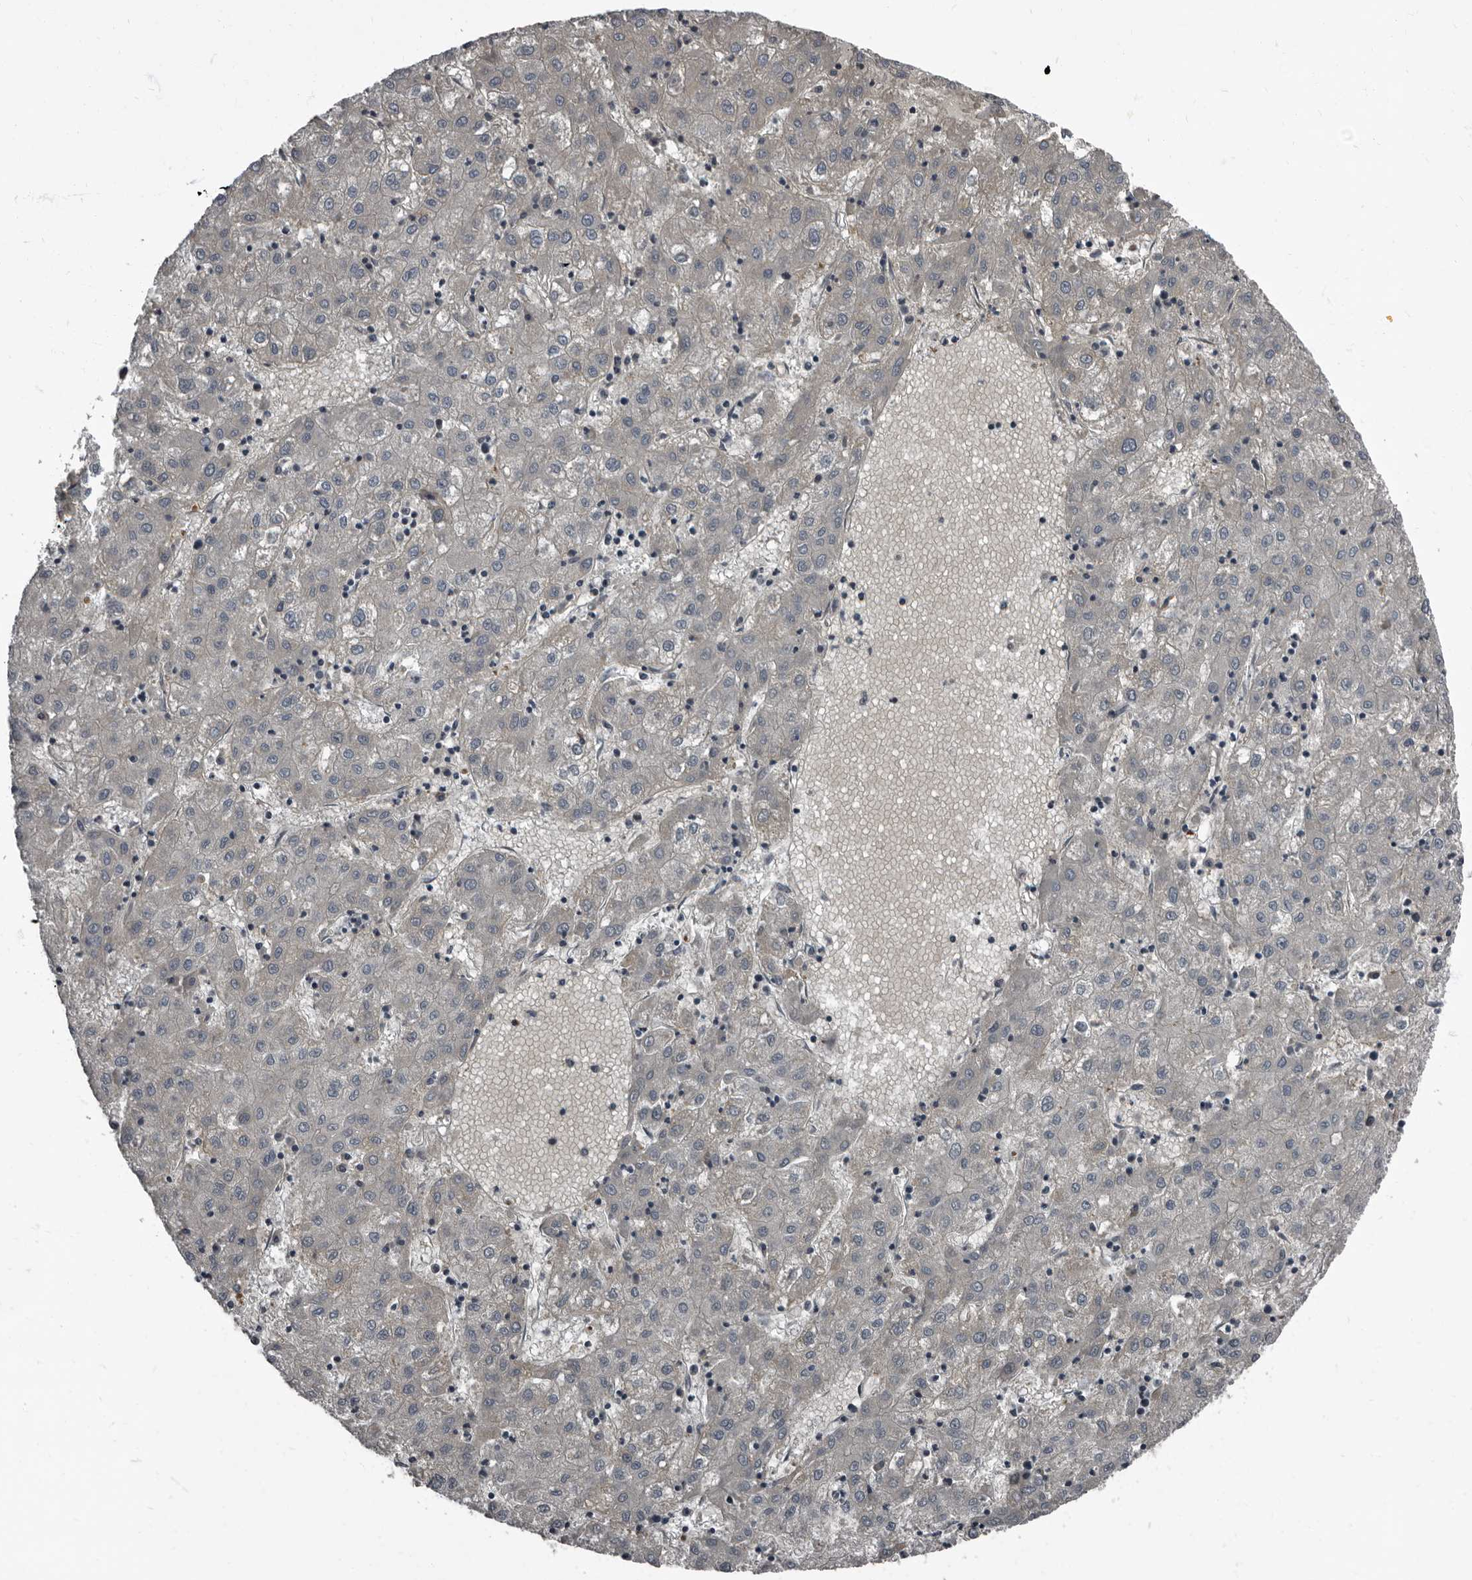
{"staining": {"intensity": "negative", "quantity": "none", "location": "none"}, "tissue": "liver cancer", "cell_type": "Tumor cells", "image_type": "cancer", "snomed": [{"axis": "morphology", "description": "Carcinoma, Hepatocellular, NOS"}, {"axis": "topography", "description": "Liver"}], "caption": "High power microscopy histopathology image of an immunohistochemistry (IHC) photomicrograph of liver cancer, revealing no significant expression in tumor cells.", "gene": "TPD52L1", "patient": {"sex": "male", "age": 72}}